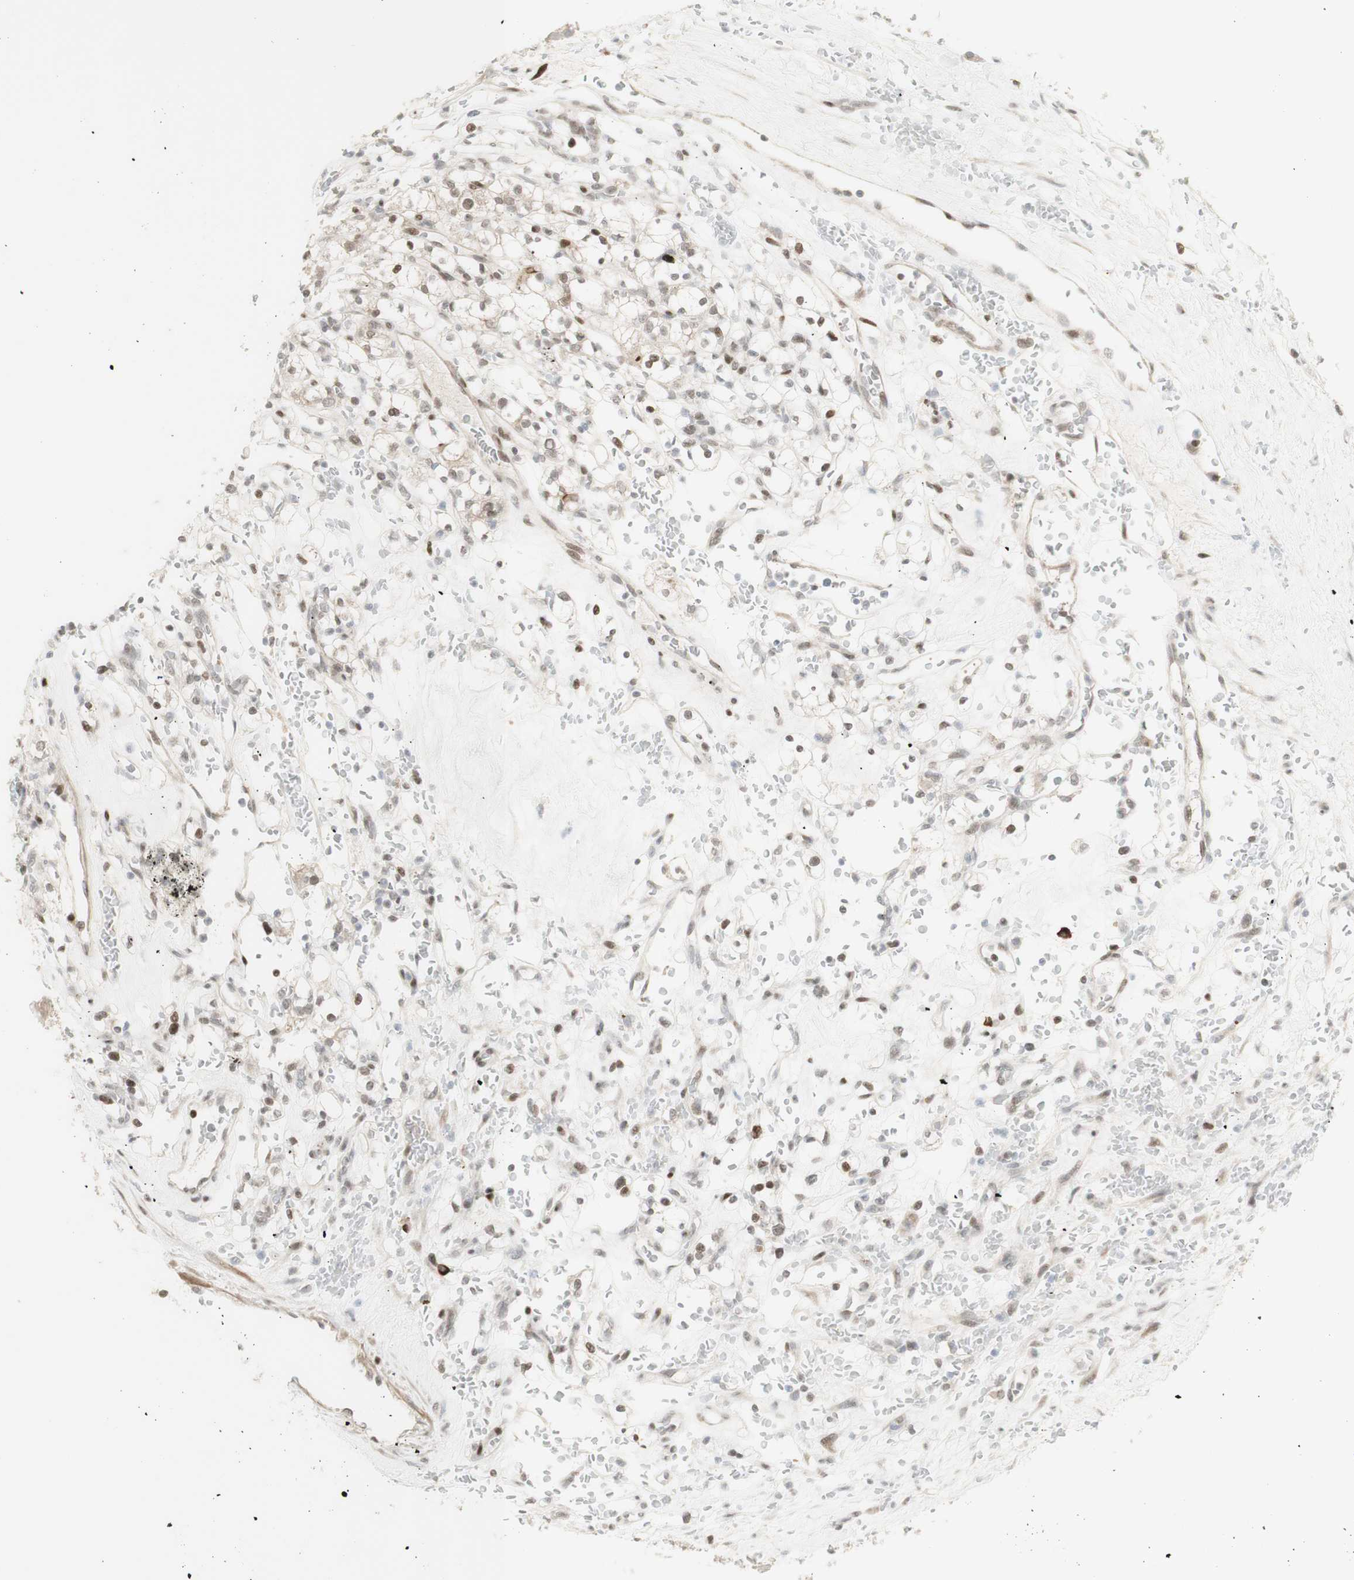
{"staining": {"intensity": "moderate", "quantity": "25%-75%", "location": "cytoplasmic/membranous,nuclear"}, "tissue": "renal cancer", "cell_type": "Tumor cells", "image_type": "cancer", "snomed": [{"axis": "morphology", "description": "Normal tissue, NOS"}, {"axis": "morphology", "description": "Adenocarcinoma, NOS"}, {"axis": "topography", "description": "Kidney"}], "caption": "Adenocarcinoma (renal) stained with DAB (3,3'-diaminobenzidine) immunohistochemistry (IHC) displays medium levels of moderate cytoplasmic/membranous and nuclear staining in about 25%-75% of tumor cells. The protein is stained brown, and the nuclei are stained in blue (DAB (3,3'-diaminobenzidine) IHC with brightfield microscopy, high magnification).", "gene": "C1orf116", "patient": {"sex": "female", "age": 72}}